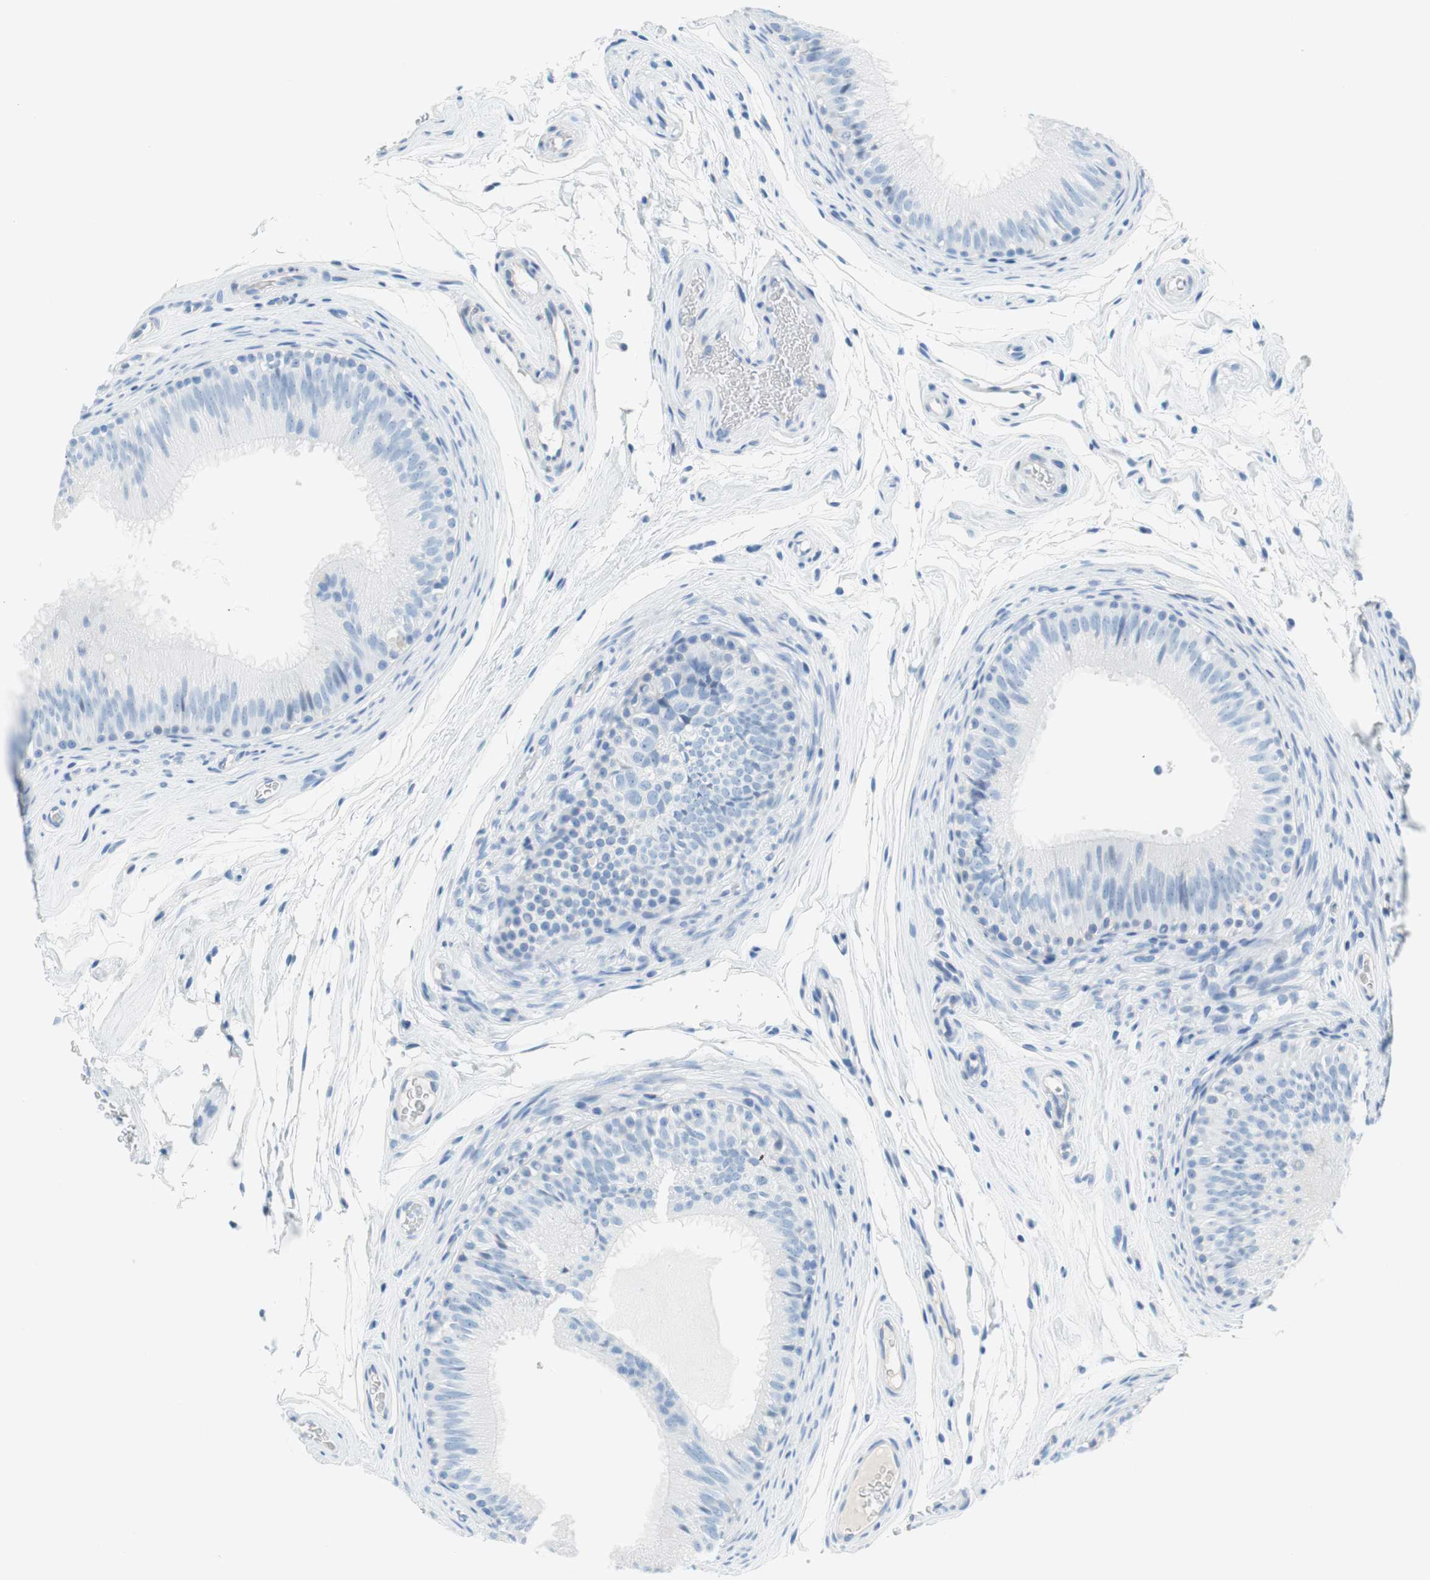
{"staining": {"intensity": "negative", "quantity": "none", "location": "none"}, "tissue": "epididymis", "cell_type": "Glandular cells", "image_type": "normal", "snomed": [{"axis": "morphology", "description": "Normal tissue, NOS"}, {"axis": "topography", "description": "Epididymis"}], "caption": "An IHC micrograph of normal epididymis is shown. There is no staining in glandular cells of epididymis. (DAB immunohistochemistry with hematoxylin counter stain).", "gene": "MYH1", "patient": {"sex": "male", "age": 36}}